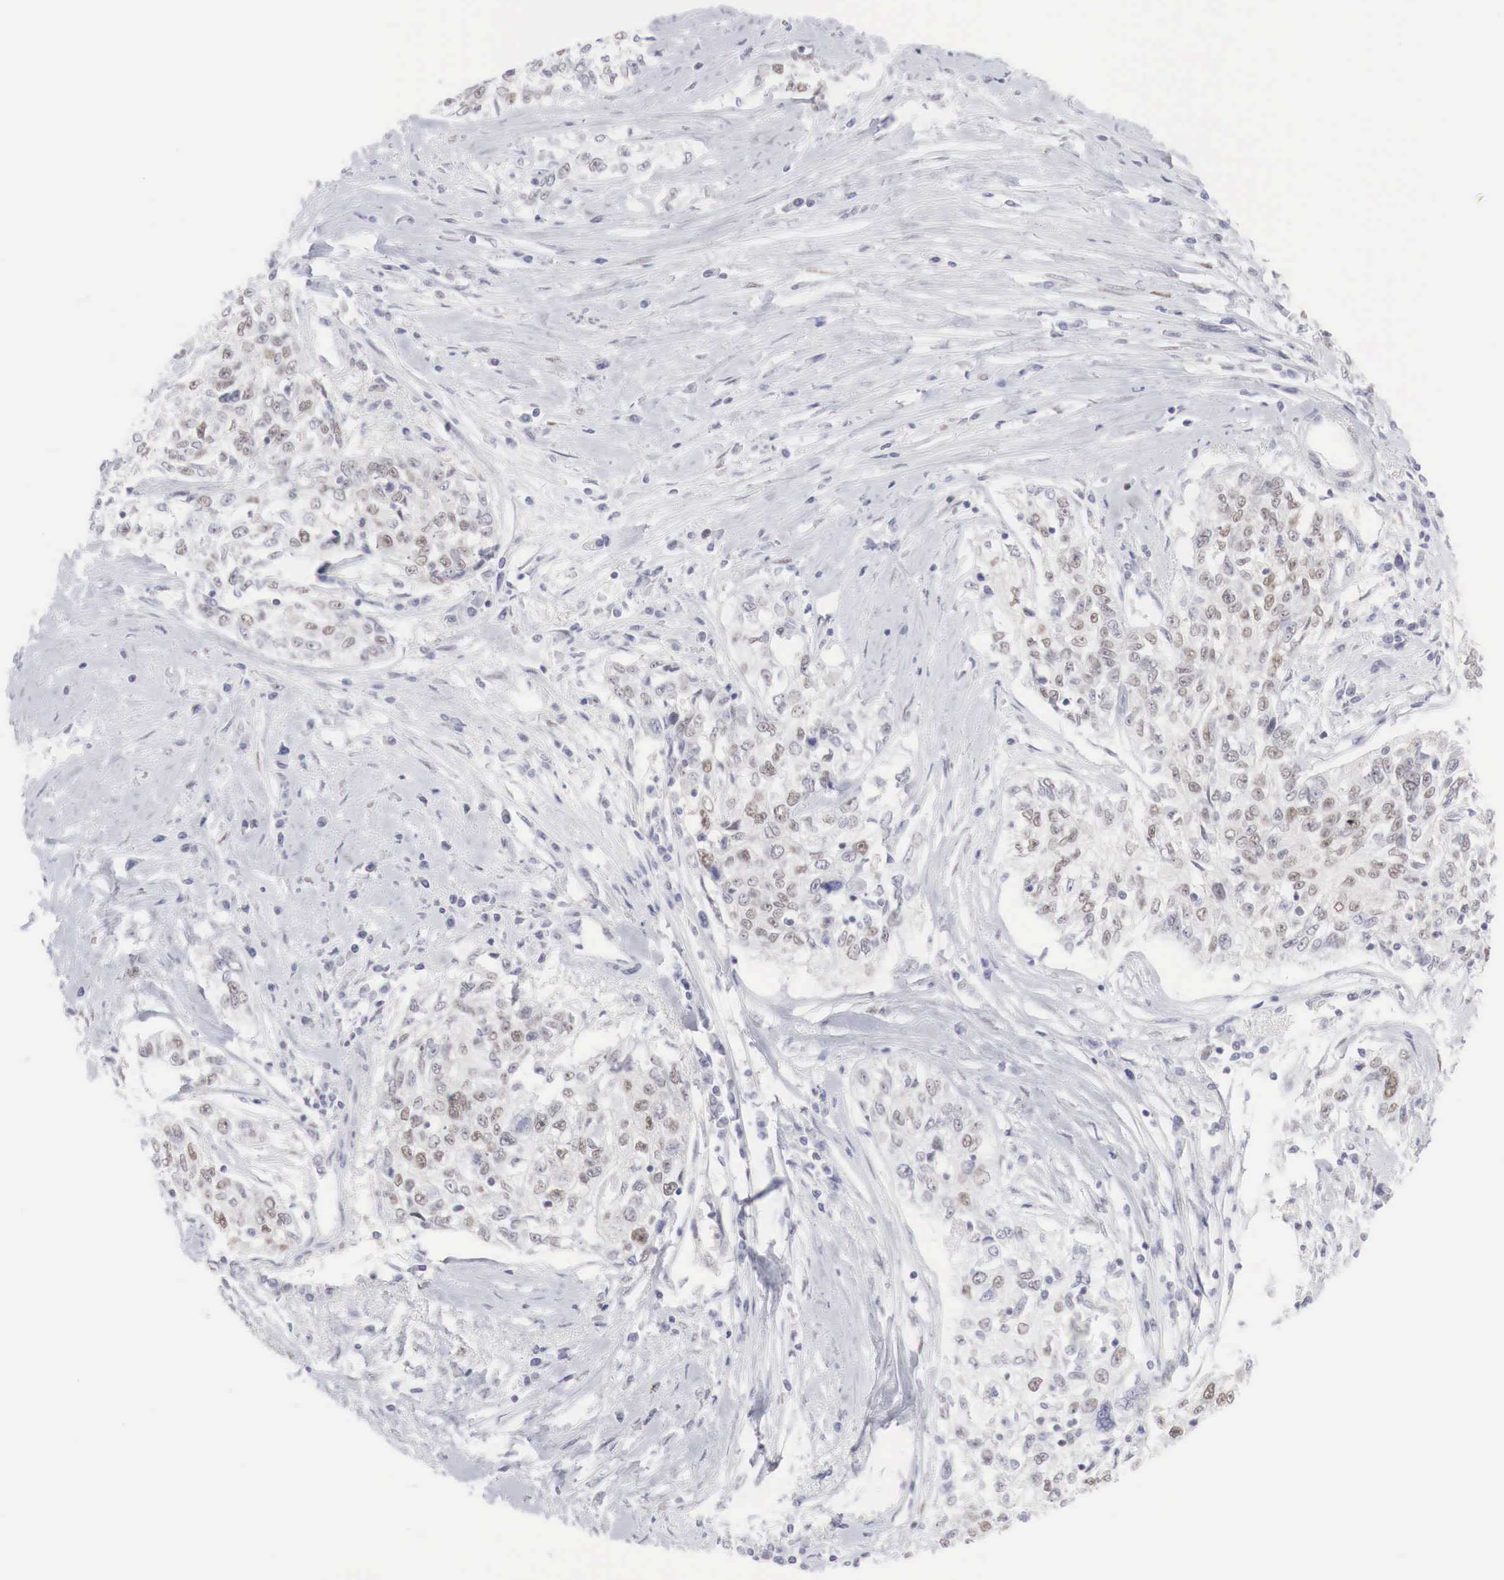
{"staining": {"intensity": "moderate", "quantity": "25%-75%", "location": "nuclear"}, "tissue": "cervical cancer", "cell_type": "Tumor cells", "image_type": "cancer", "snomed": [{"axis": "morphology", "description": "Squamous cell carcinoma, NOS"}, {"axis": "topography", "description": "Cervix"}], "caption": "A medium amount of moderate nuclear positivity is identified in about 25%-75% of tumor cells in cervical squamous cell carcinoma tissue.", "gene": "FOXP2", "patient": {"sex": "female", "age": 57}}